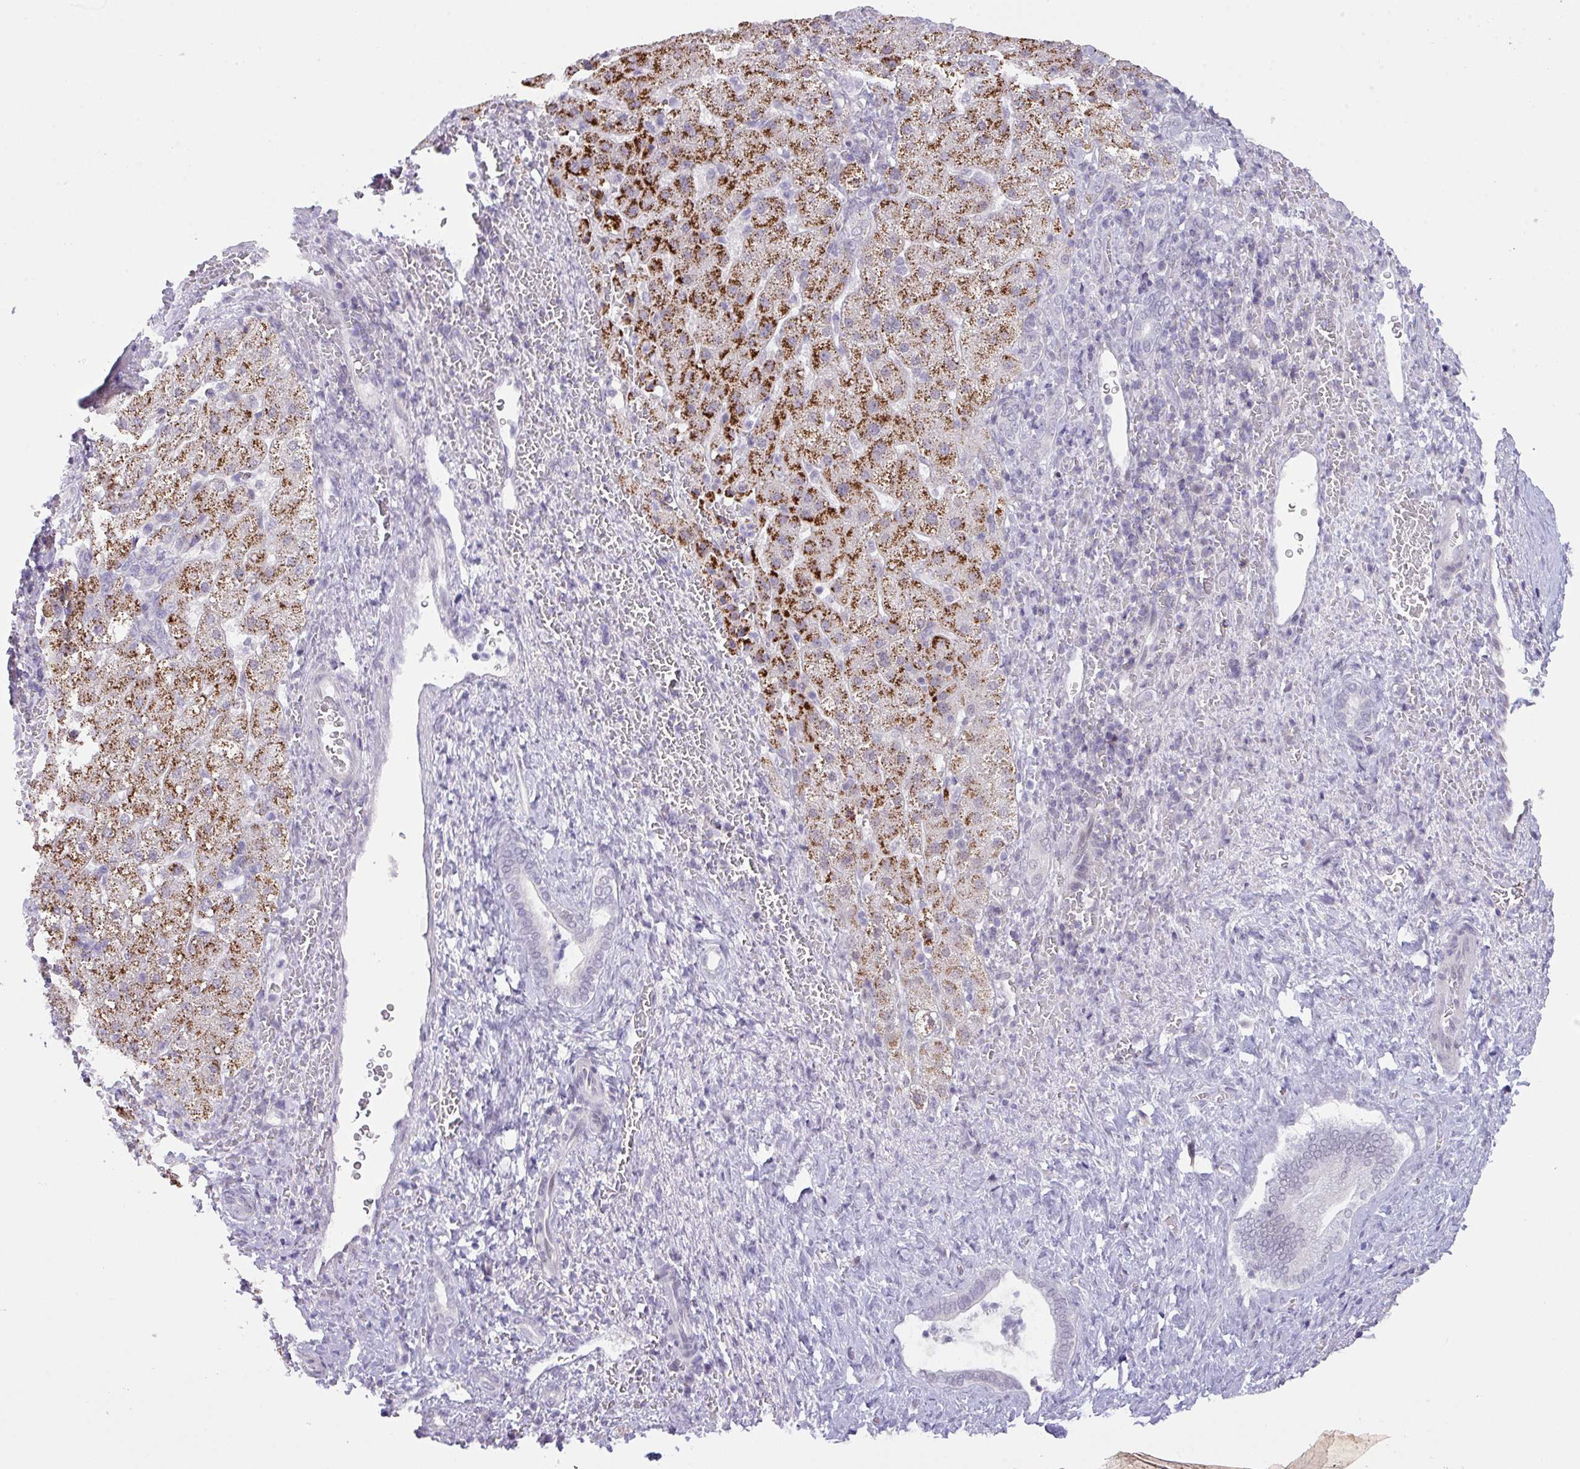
{"staining": {"intensity": "strong", "quantity": ">75%", "location": "cytoplasmic/membranous"}, "tissue": "liver cancer", "cell_type": "Tumor cells", "image_type": "cancer", "snomed": [{"axis": "morphology", "description": "Carcinoma, Hepatocellular, NOS"}, {"axis": "topography", "description": "Liver"}], "caption": "Protein analysis of liver hepatocellular carcinoma tissue displays strong cytoplasmic/membranous staining in approximately >75% of tumor cells.", "gene": "ANKRD13B", "patient": {"sex": "male", "age": 57}}